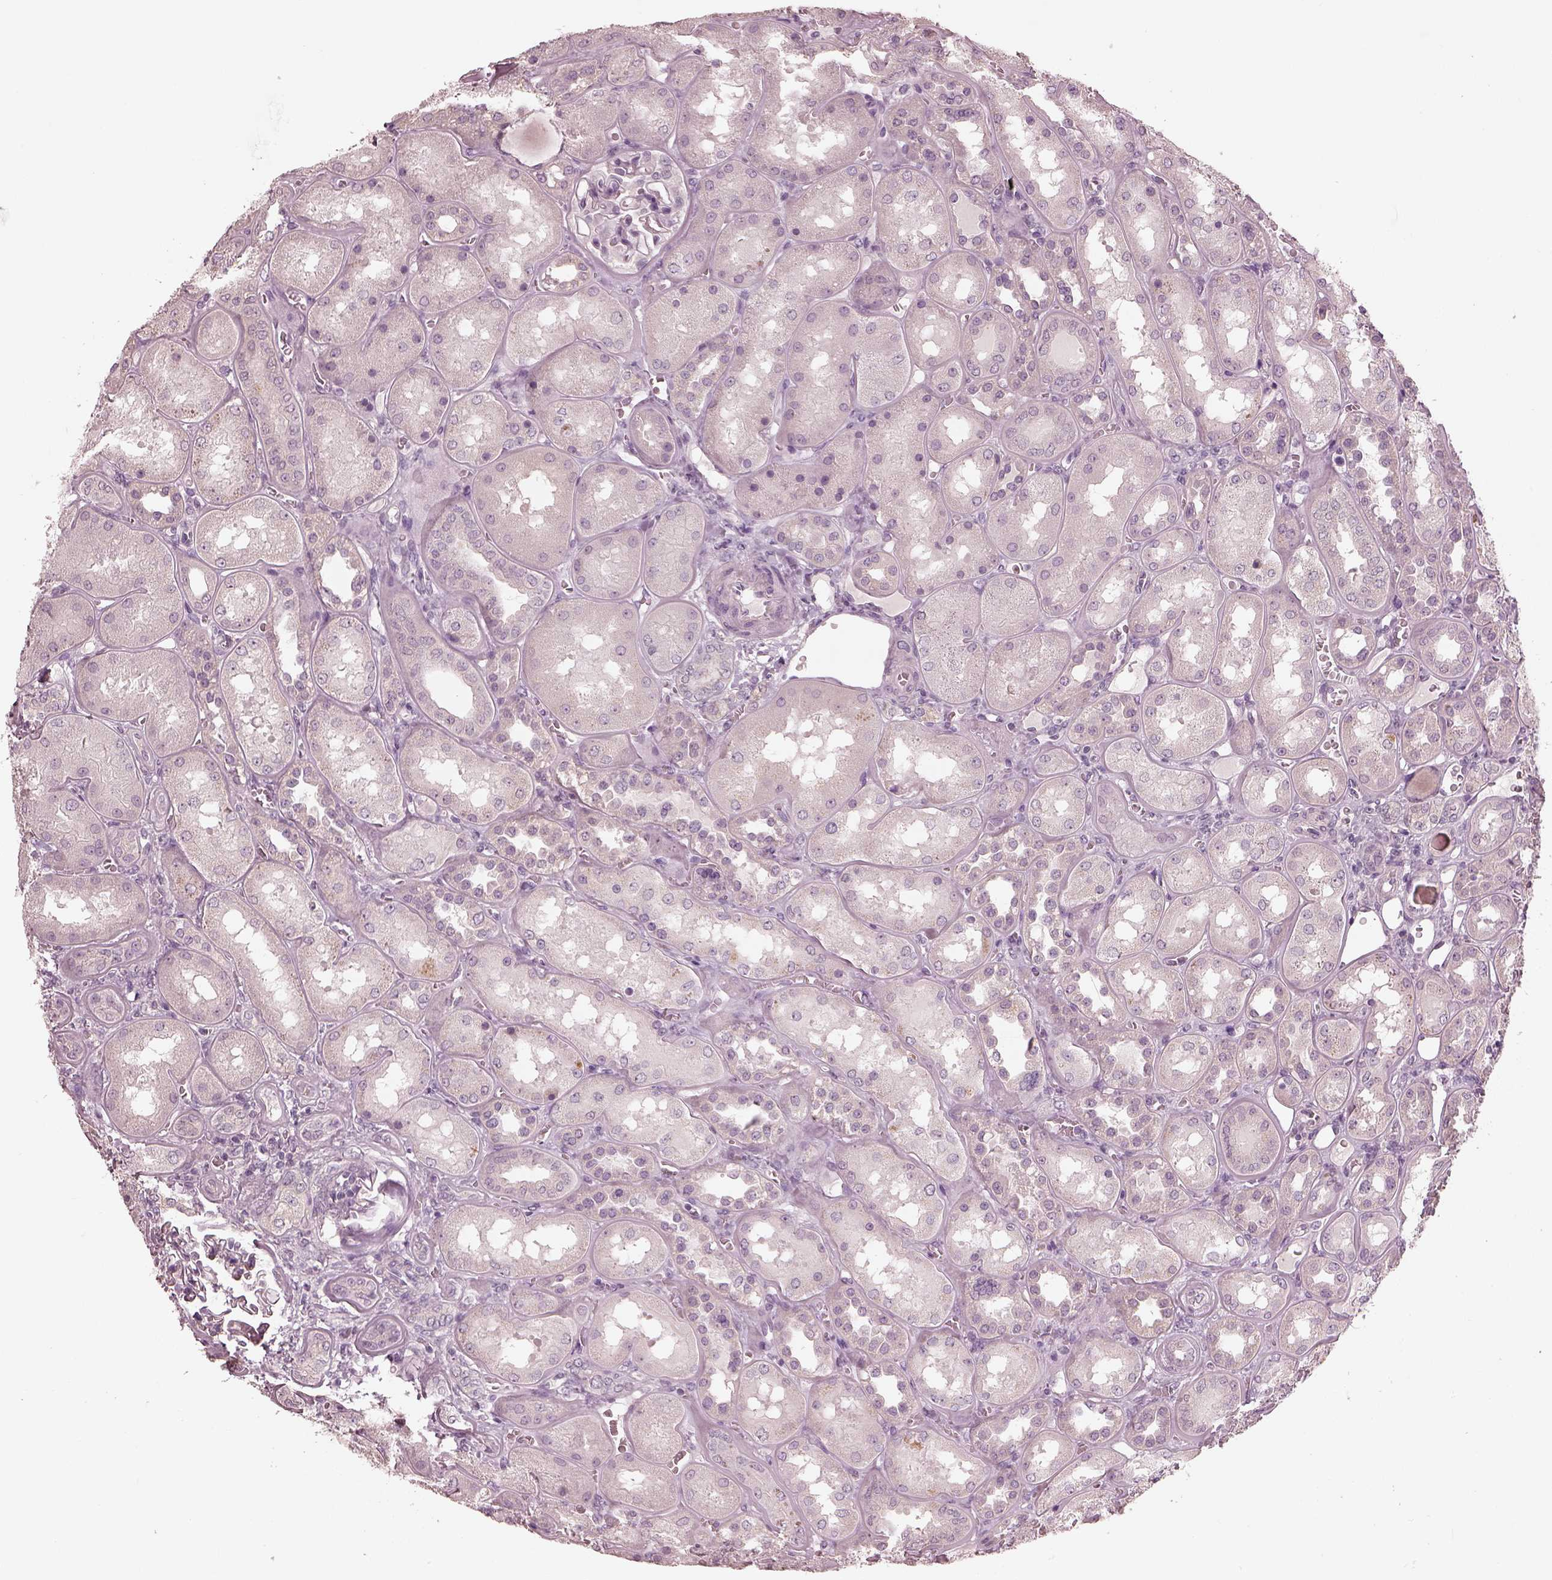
{"staining": {"intensity": "negative", "quantity": "none", "location": "none"}, "tissue": "kidney", "cell_type": "Cells in glomeruli", "image_type": "normal", "snomed": [{"axis": "morphology", "description": "Normal tissue, NOS"}, {"axis": "topography", "description": "Kidney"}], "caption": "Immunohistochemistry image of unremarkable kidney: kidney stained with DAB displays no significant protein expression in cells in glomeruli. (DAB (3,3'-diaminobenzidine) IHC with hematoxylin counter stain).", "gene": "OPTC", "patient": {"sex": "male", "age": 73}}